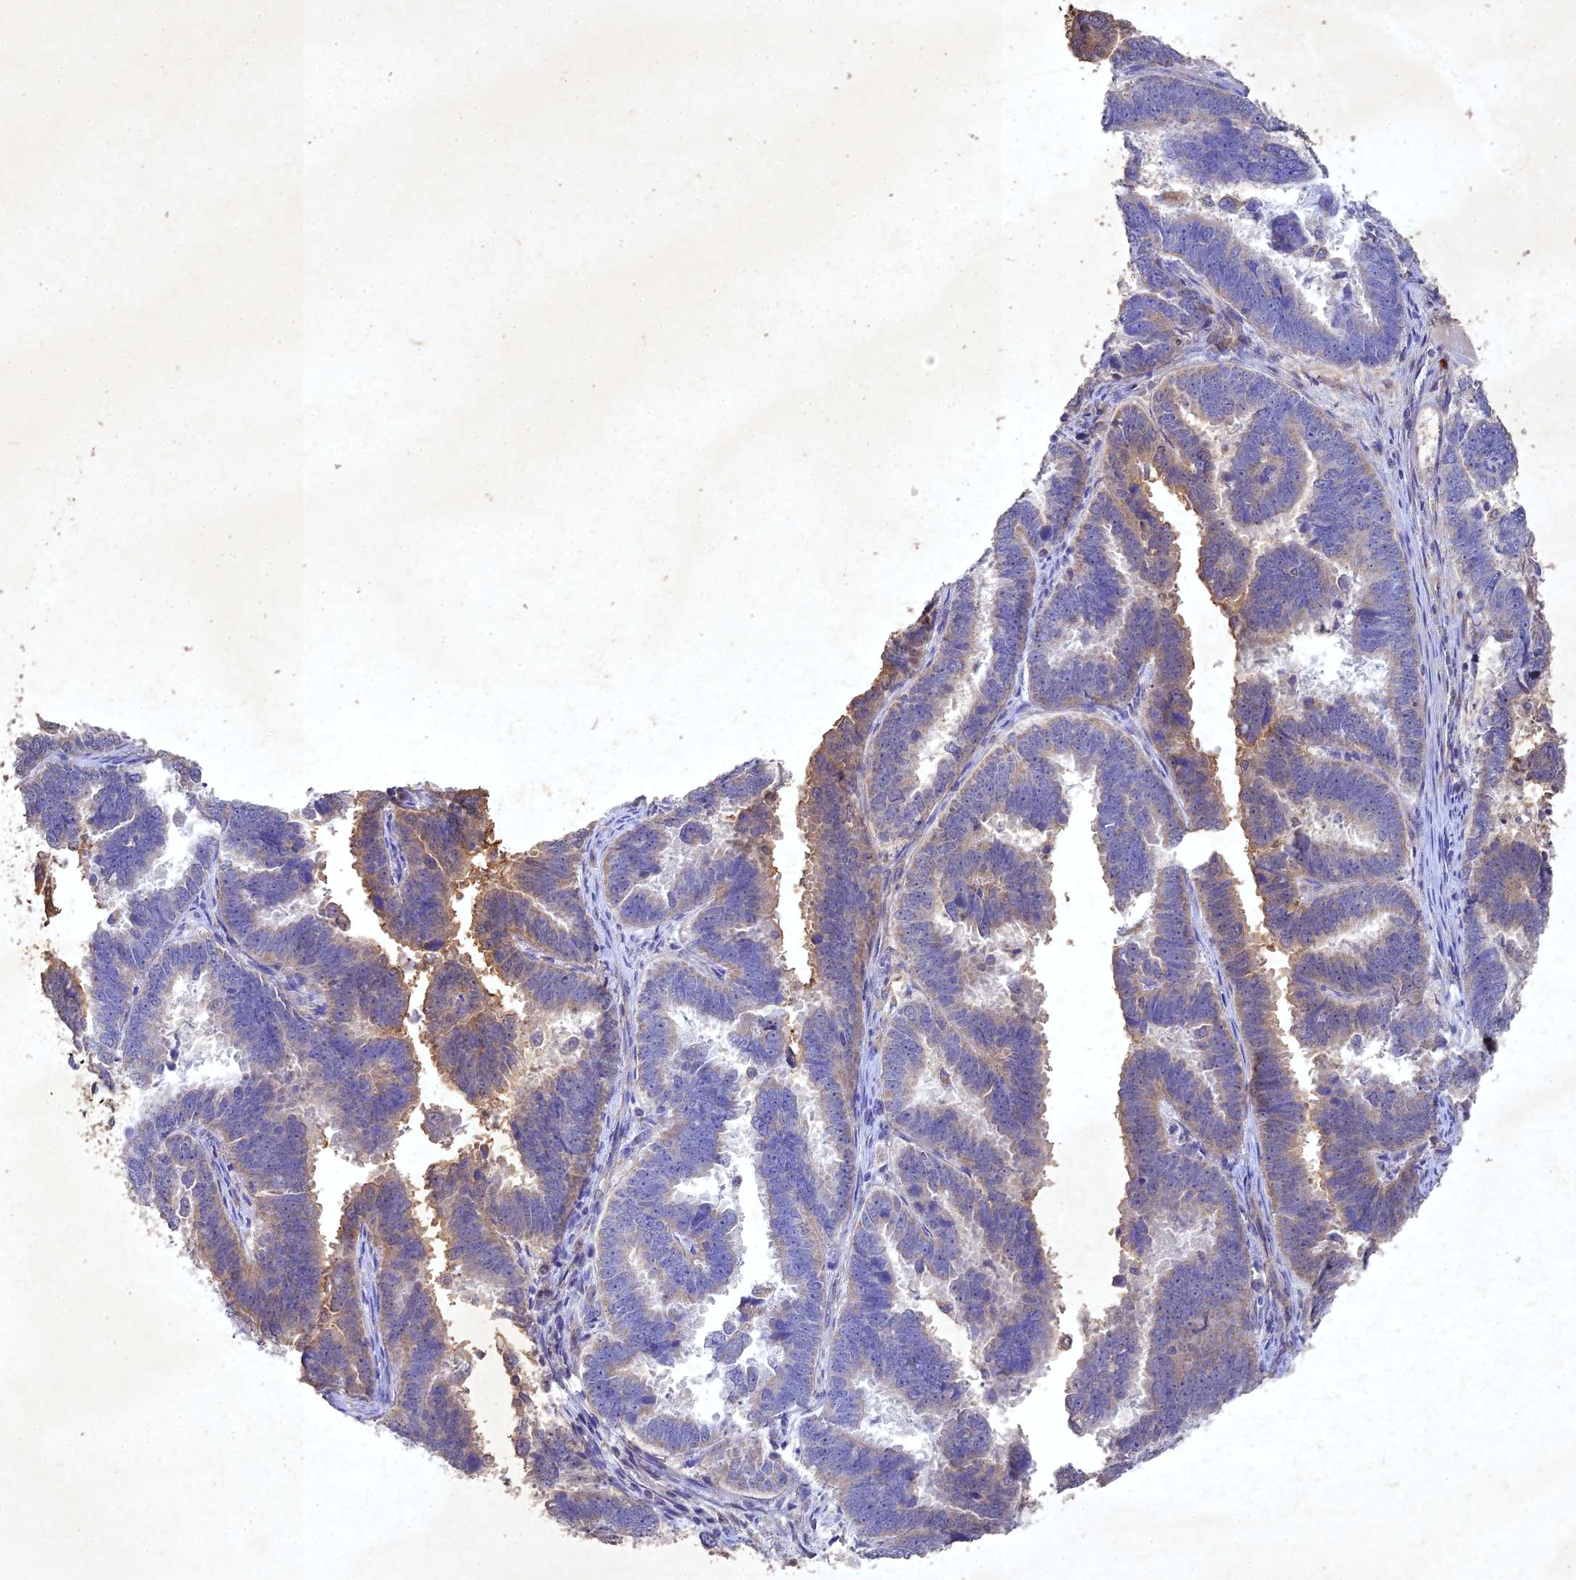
{"staining": {"intensity": "moderate", "quantity": "<25%", "location": "cytoplasmic/membranous"}, "tissue": "endometrial cancer", "cell_type": "Tumor cells", "image_type": "cancer", "snomed": [{"axis": "morphology", "description": "Adenocarcinoma, NOS"}, {"axis": "topography", "description": "Endometrium"}], "caption": "Human endometrial cancer stained for a protein (brown) reveals moderate cytoplasmic/membranous positive staining in approximately <25% of tumor cells.", "gene": "NDUFV1", "patient": {"sex": "female", "age": 75}}